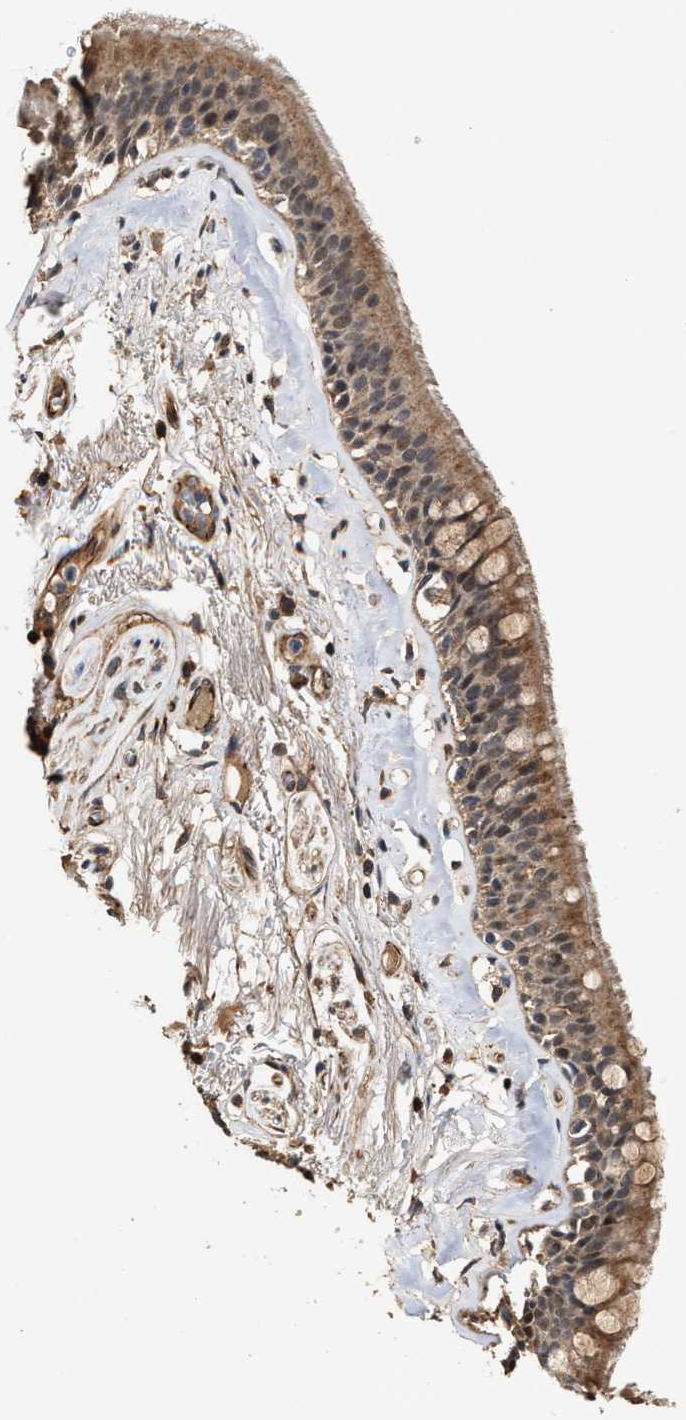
{"staining": {"intensity": "moderate", "quantity": ">75%", "location": "cytoplasmic/membranous"}, "tissue": "bronchus", "cell_type": "Respiratory epithelial cells", "image_type": "normal", "snomed": [{"axis": "morphology", "description": "Normal tissue, NOS"}, {"axis": "topography", "description": "Cartilage tissue"}], "caption": "Respiratory epithelial cells show medium levels of moderate cytoplasmic/membranous staining in approximately >75% of cells in normal human bronchus. Ihc stains the protein of interest in brown and the nuclei are stained blue.", "gene": "ZNHIT6", "patient": {"sex": "female", "age": 63}}